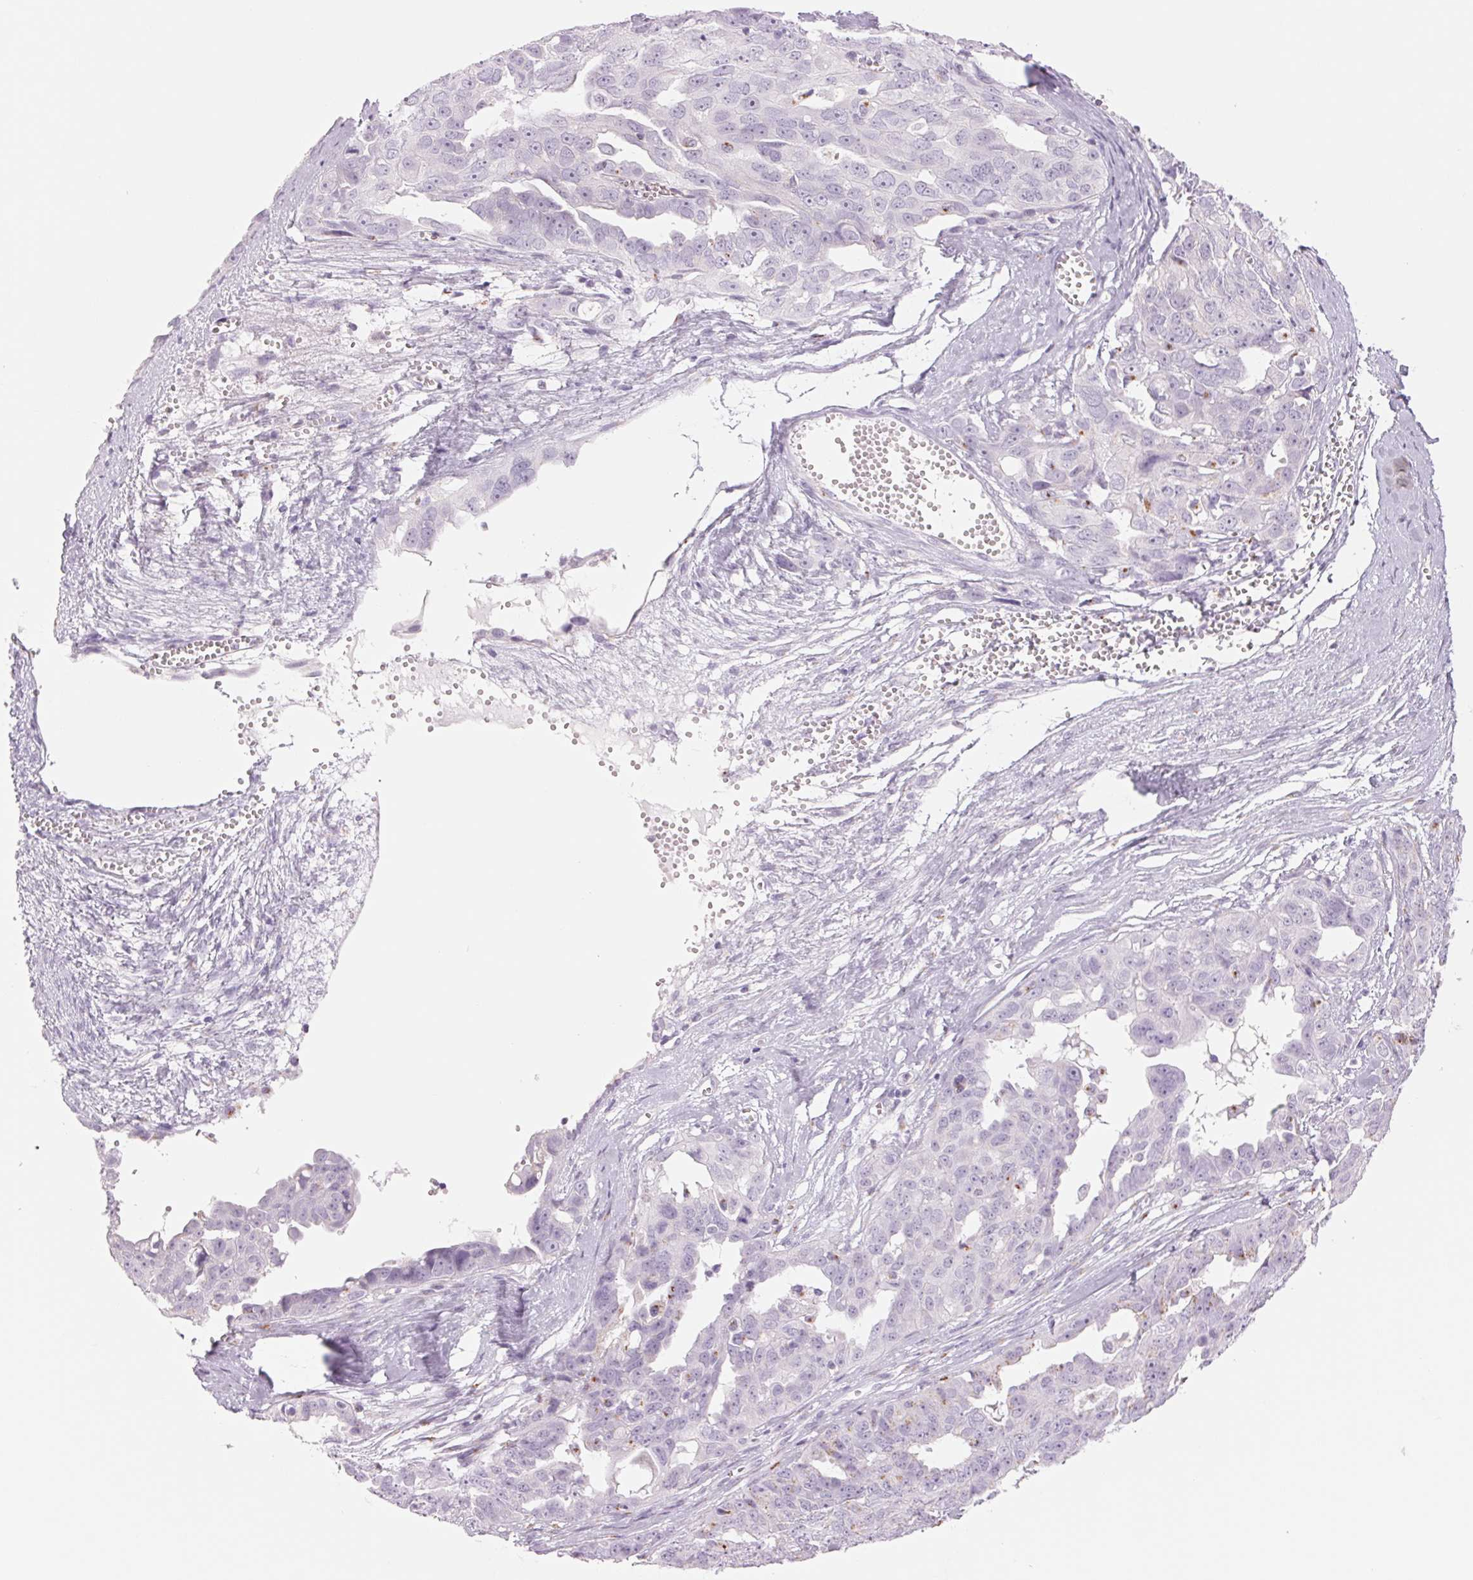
{"staining": {"intensity": "negative", "quantity": "none", "location": "none"}, "tissue": "ovarian cancer", "cell_type": "Tumor cells", "image_type": "cancer", "snomed": [{"axis": "morphology", "description": "Carcinoma, endometroid"}, {"axis": "topography", "description": "Ovary"}], "caption": "This micrograph is of ovarian cancer stained with IHC to label a protein in brown with the nuclei are counter-stained blue. There is no staining in tumor cells. Brightfield microscopy of immunohistochemistry stained with DAB (brown) and hematoxylin (blue), captured at high magnification.", "gene": "GALNT7", "patient": {"sex": "female", "age": 70}}